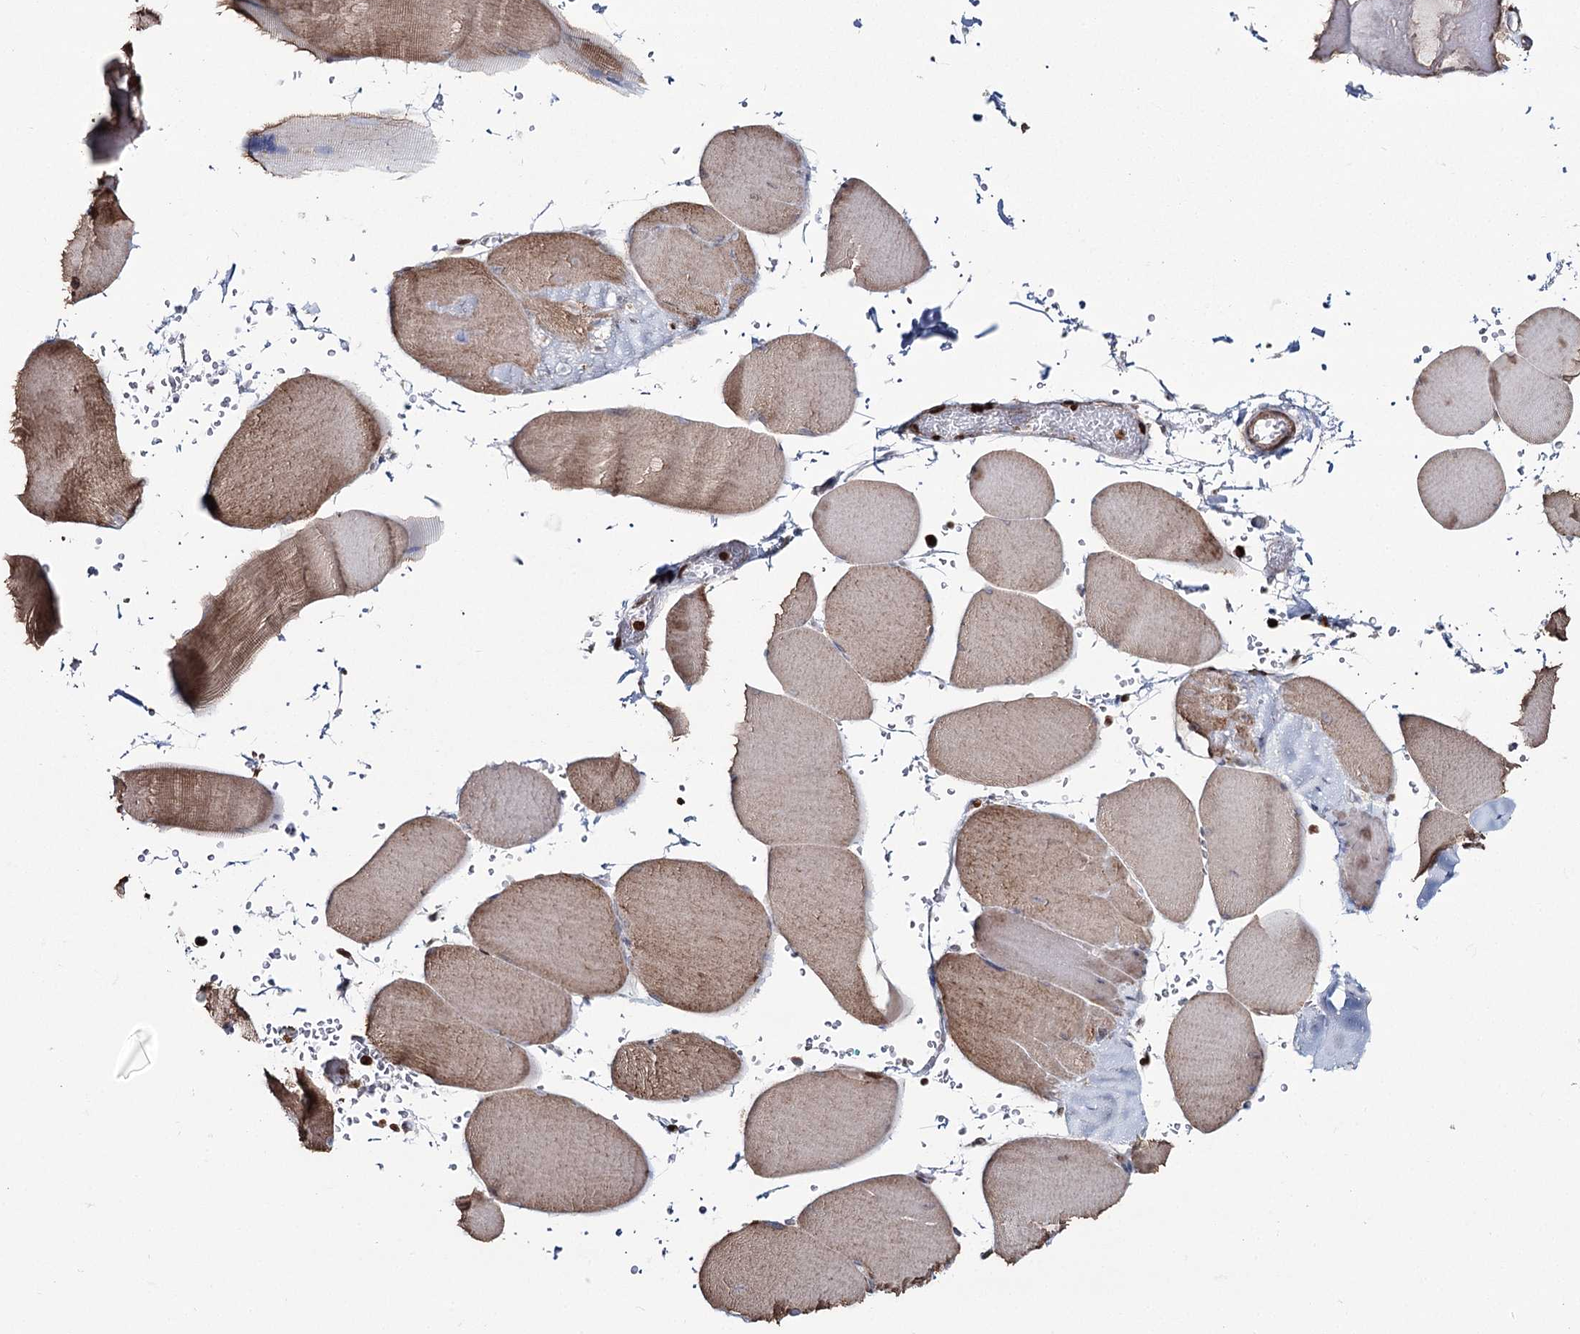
{"staining": {"intensity": "moderate", "quantity": ">75%", "location": "cytoplasmic/membranous"}, "tissue": "skeletal muscle", "cell_type": "Myocytes", "image_type": "normal", "snomed": [{"axis": "morphology", "description": "Normal tissue, NOS"}, {"axis": "topography", "description": "Skeletal muscle"}, {"axis": "topography", "description": "Head-Neck"}], "caption": "The histopathology image exhibits staining of normal skeletal muscle, revealing moderate cytoplasmic/membranous protein staining (brown color) within myocytes. (Brightfield microscopy of DAB IHC at high magnification).", "gene": "PDHX", "patient": {"sex": "male", "age": 66}}